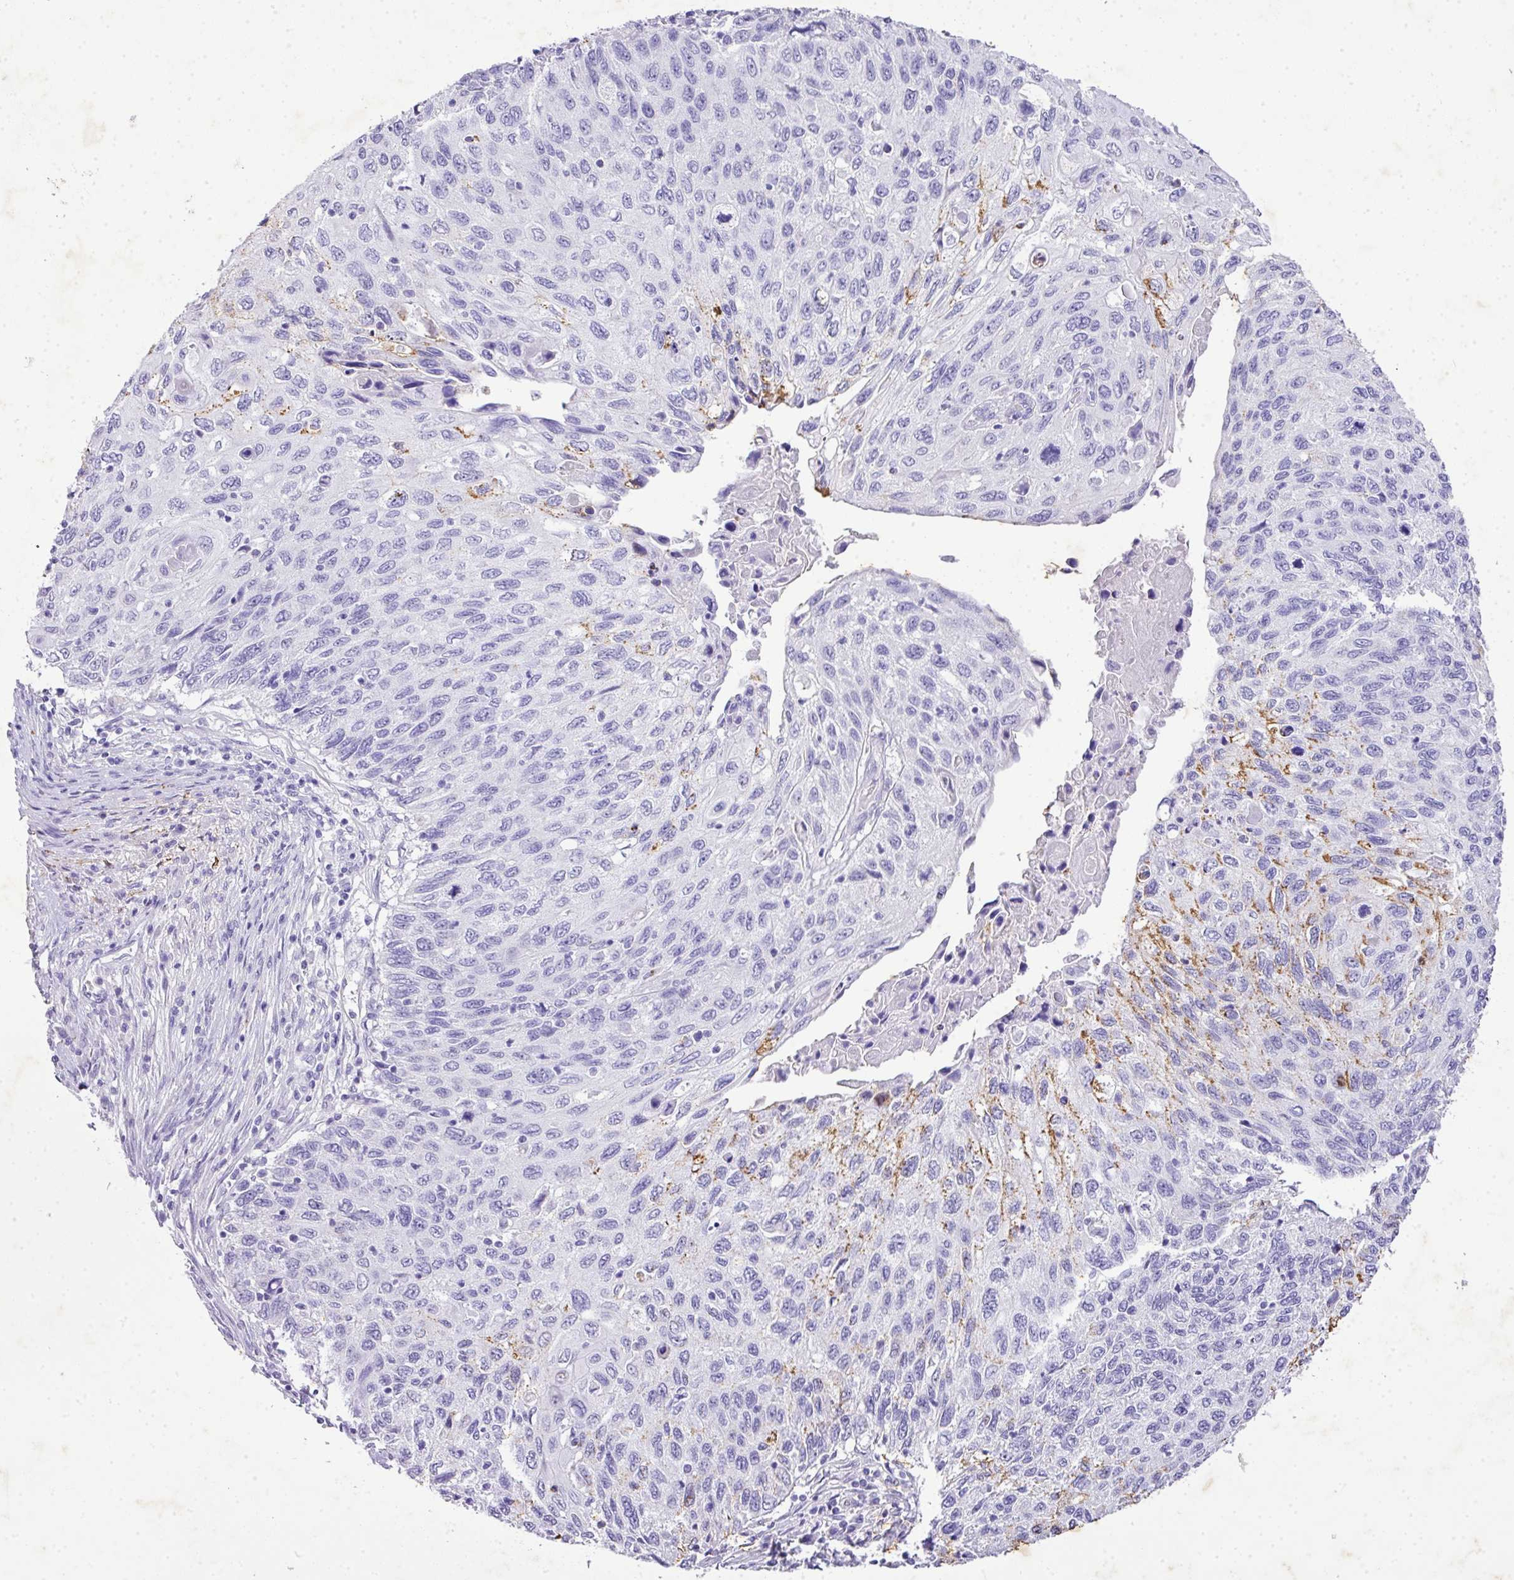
{"staining": {"intensity": "negative", "quantity": "none", "location": "none"}, "tissue": "cervical cancer", "cell_type": "Tumor cells", "image_type": "cancer", "snomed": [{"axis": "morphology", "description": "Squamous cell carcinoma, NOS"}, {"axis": "topography", "description": "Cervix"}], "caption": "A high-resolution photomicrograph shows immunohistochemistry staining of cervical cancer, which reveals no significant positivity in tumor cells.", "gene": "KCNJ11", "patient": {"sex": "female", "age": 70}}